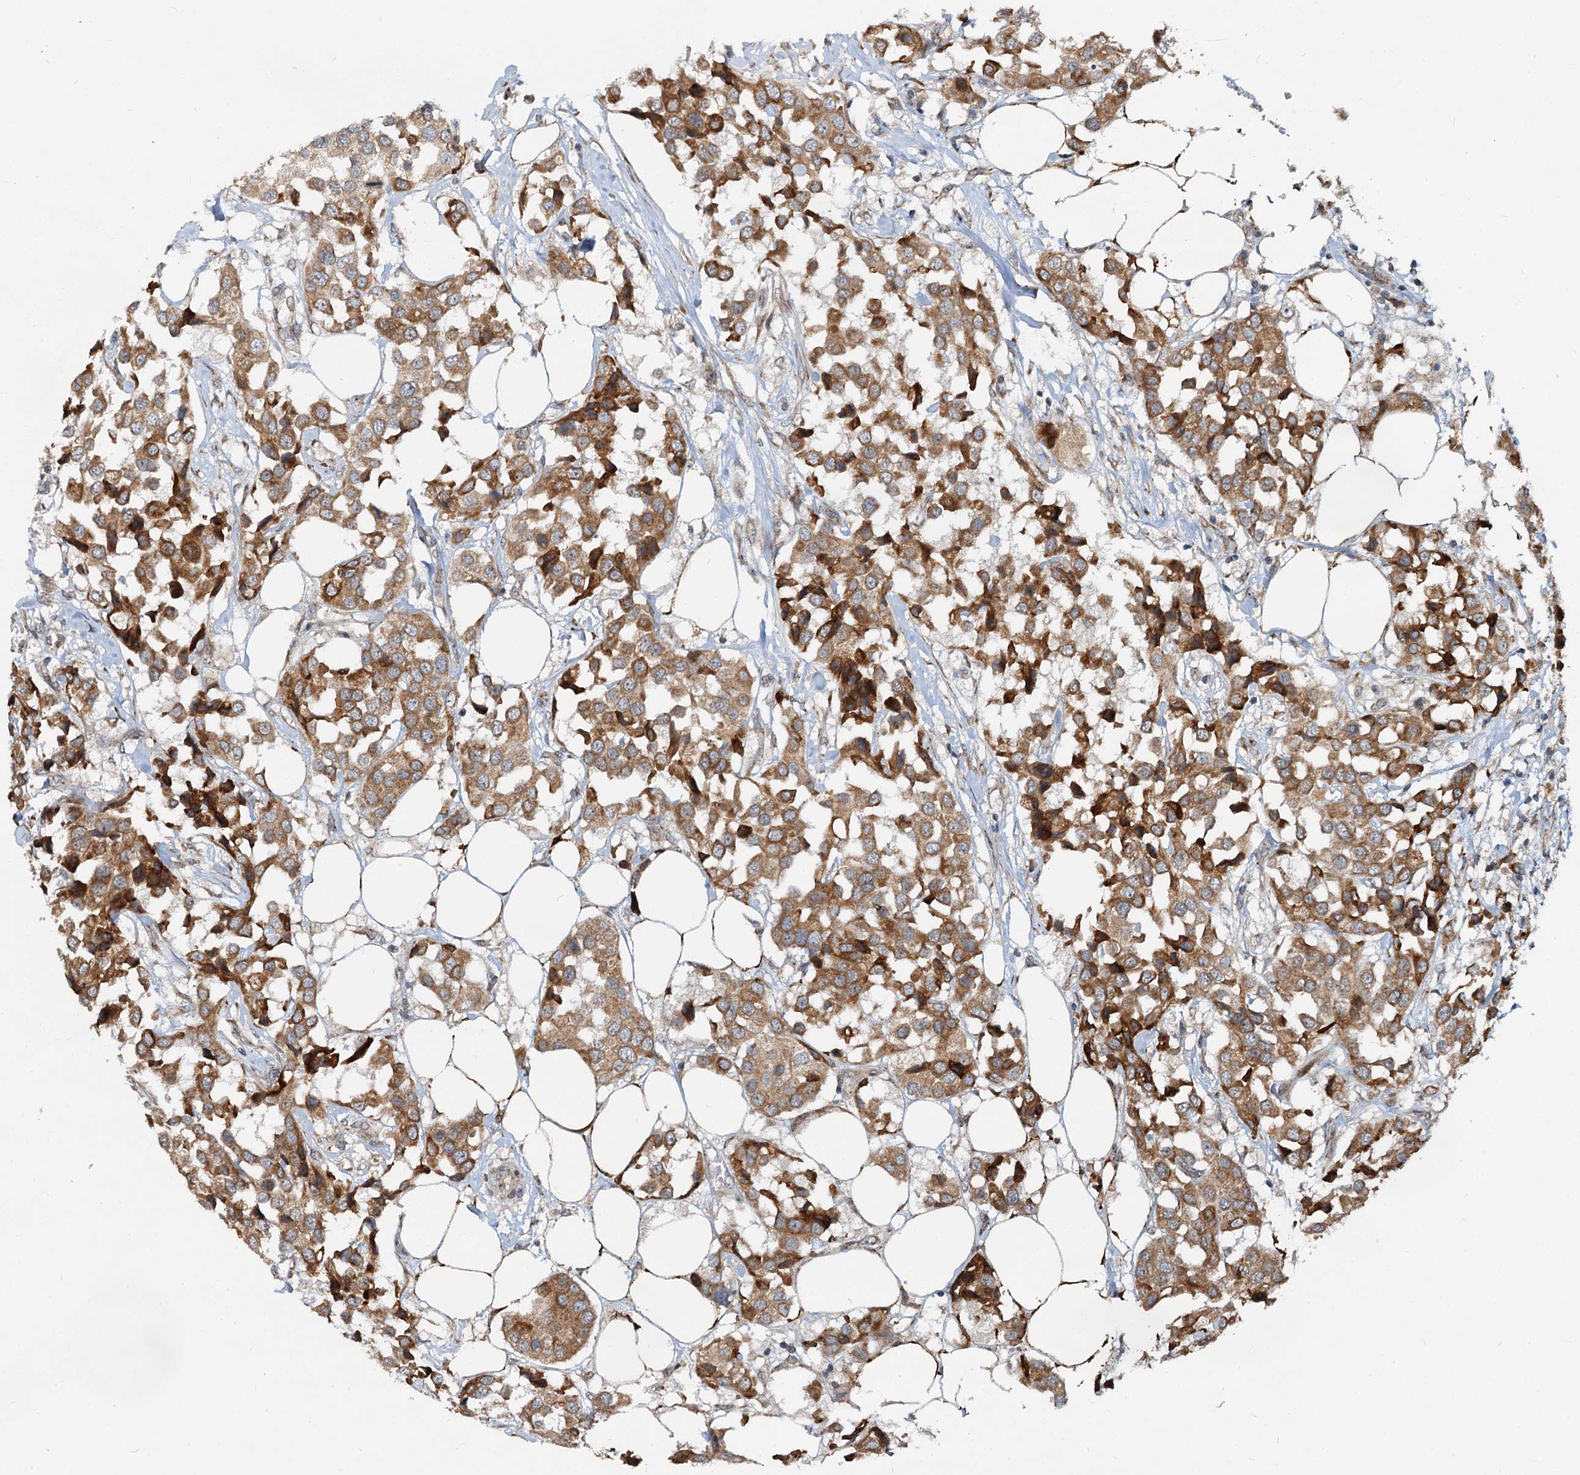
{"staining": {"intensity": "moderate", "quantity": ">75%", "location": "cytoplasmic/membranous"}, "tissue": "breast cancer", "cell_type": "Tumor cells", "image_type": "cancer", "snomed": [{"axis": "morphology", "description": "Duct carcinoma"}, {"axis": "topography", "description": "Breast"}], "caption": "Moderate cytoplasmic/membranous expression is identified in about >75% of tumor cells in breast cancer. The protein is stained brown, and the nuclei are stained in blue (DAB (3,3'-diaminobenzidine) IHC with brightfield microscopy, high magnification).", "gene": "CEP68", "patient": {"sex": "female", "age": 80}}